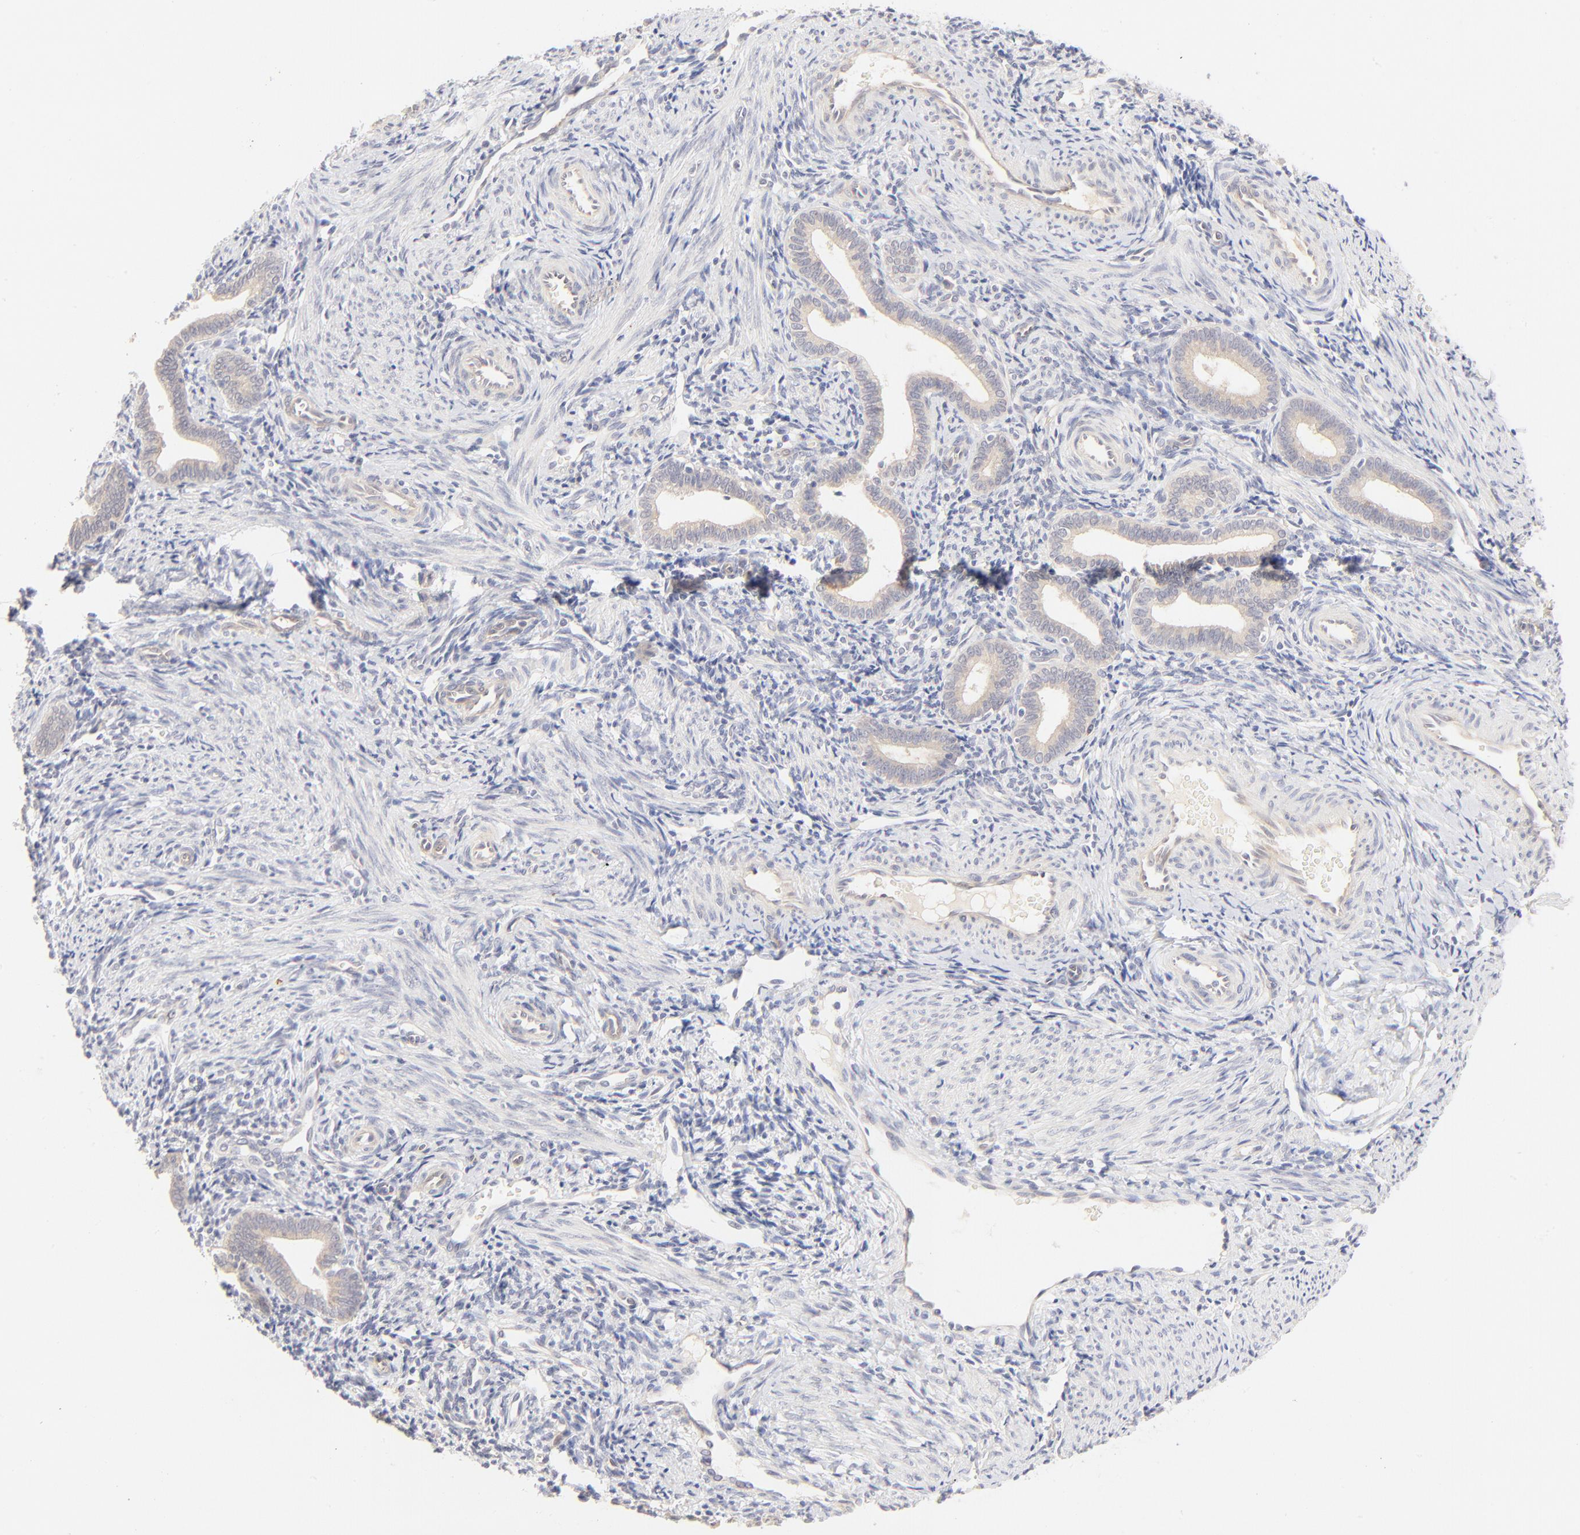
{"staining": {"intensity": "negative", "quantity": "none", "location": "none"}, "tissue": "endometrium", "cell_type": "Cells in endometrial stroma", "image_type": "normal", "snomed": [{"axis": "morphology", "description": "Normal tissue, NOS"}, {"axis": "topography", "description": "Uterus"}, {"axis": "topography", "description": "Endometrium"}], "caption": "Cells in endometrial stroma show no significant positivity in benign endometrium.", "gene": "NKX2", "patient": {"sex": "female", "age": 33}}